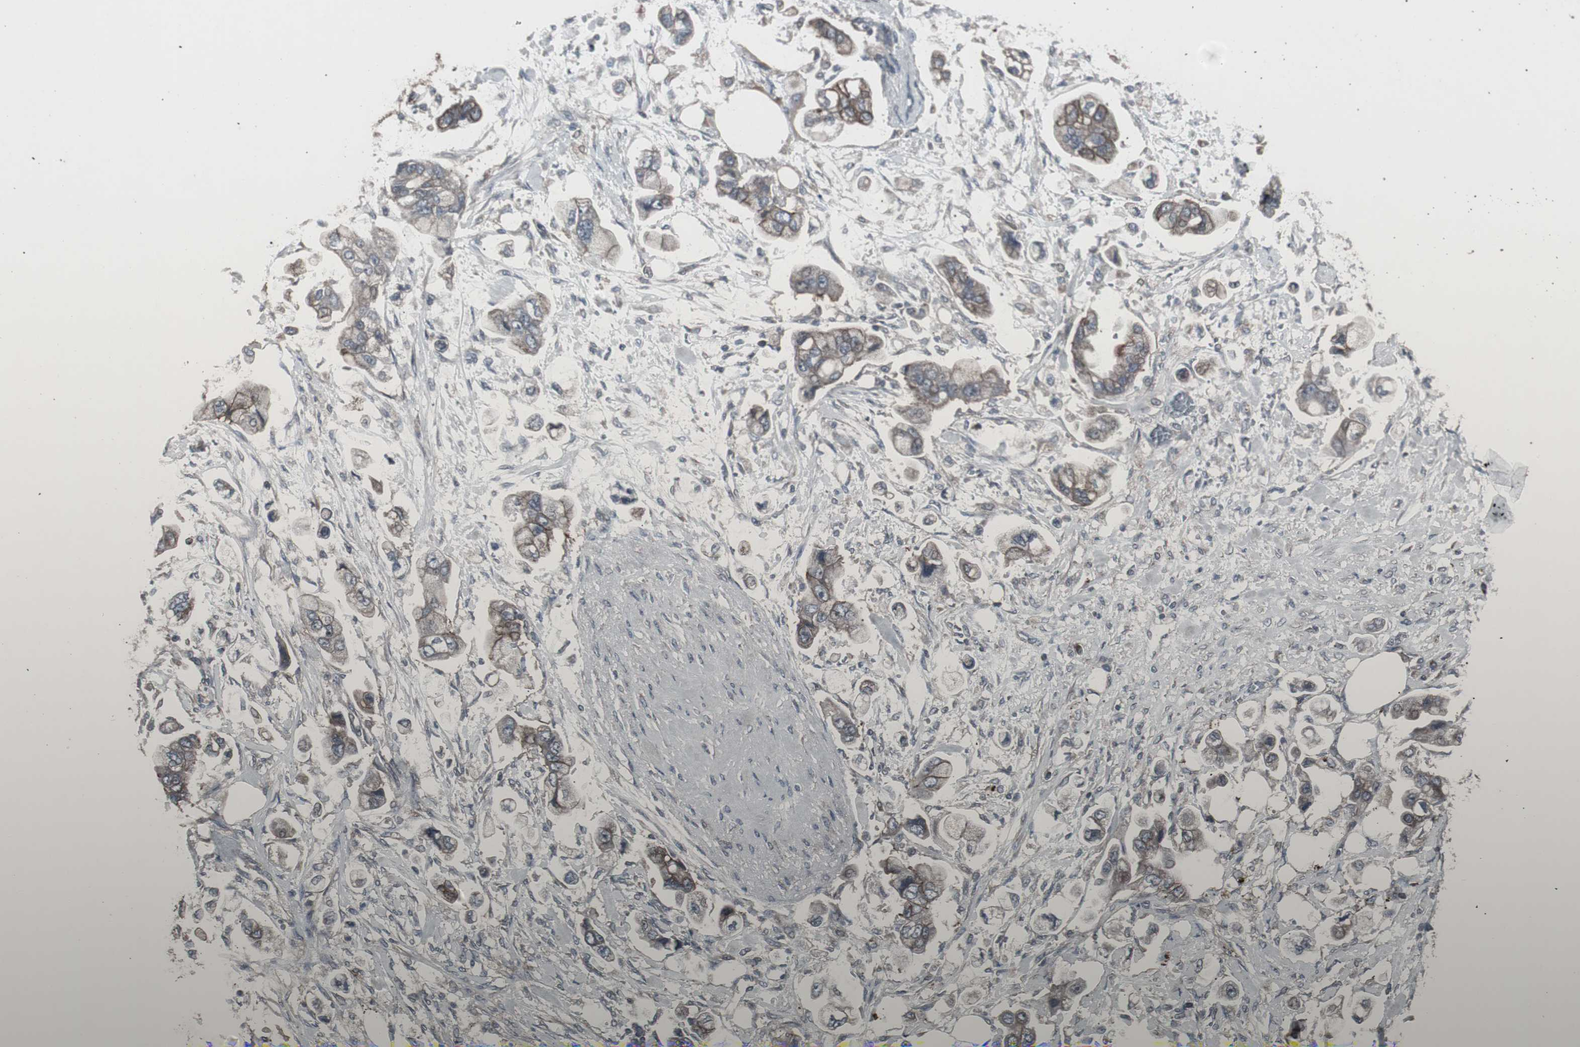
{"staining": {"intensity": "weak", "quantity": "25%-75%", "location": "cytoplasmic/membranous"}, "tissue": "stomach cancer", "cell_type": "Tumor cells", "image_type": "cancer", "snomed": [{"axis": "morphology", "description": "Adenocarcinoma, NOS"}, {"axis": "topography", "description": "Stomach"}], "caption": "Protein expression analysis of stomach cancer (adenocarcinoma) exhibits weak cytoplasmic/membranous positivity in about 25%-75% of tumor cells.", "gene": "SSTR2", "patient": {"sex": "male", "age": 62}}